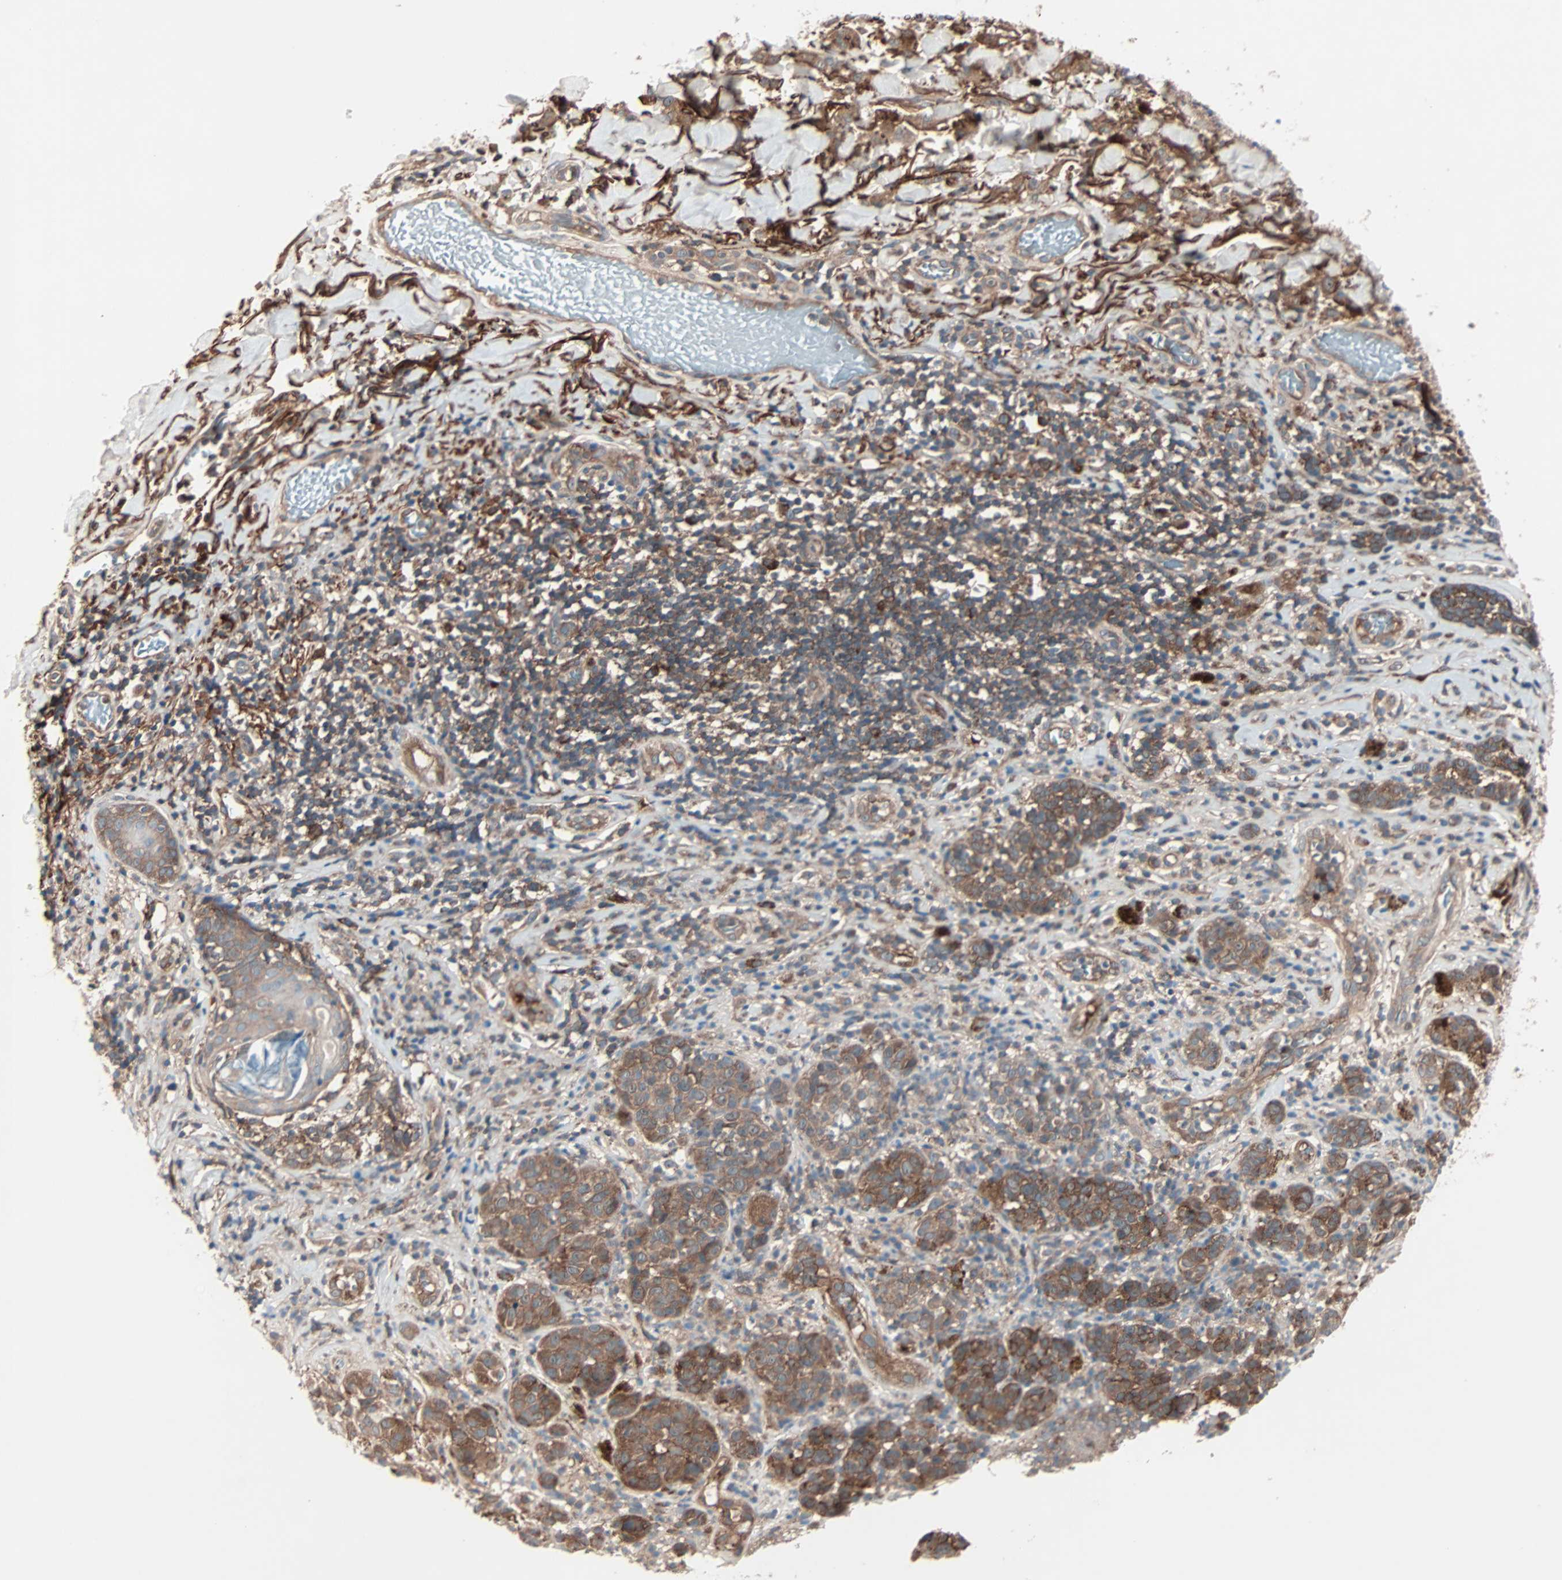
{"staining": {"intensity": "moderate", "quantity": ">75%", "location": "cytoplasmic/membranous"}, "tissue": "melanoma", "cell_type": "Tumor cells", "image_type": "cancer", "snomed": [{"axis": "morphology", "description": "Malignant melanoma, NOS"}, {"axis": "topography", "description": "Skin"}], "caption": "Moderate cytoplasmic/membranous expression for a protein is identified in approximately >75% of tumor cells of malignant melanoma using immunohistochemistry (IHC).", "gene": "CAD", "patient": {"sex": "male", "age": 64}}